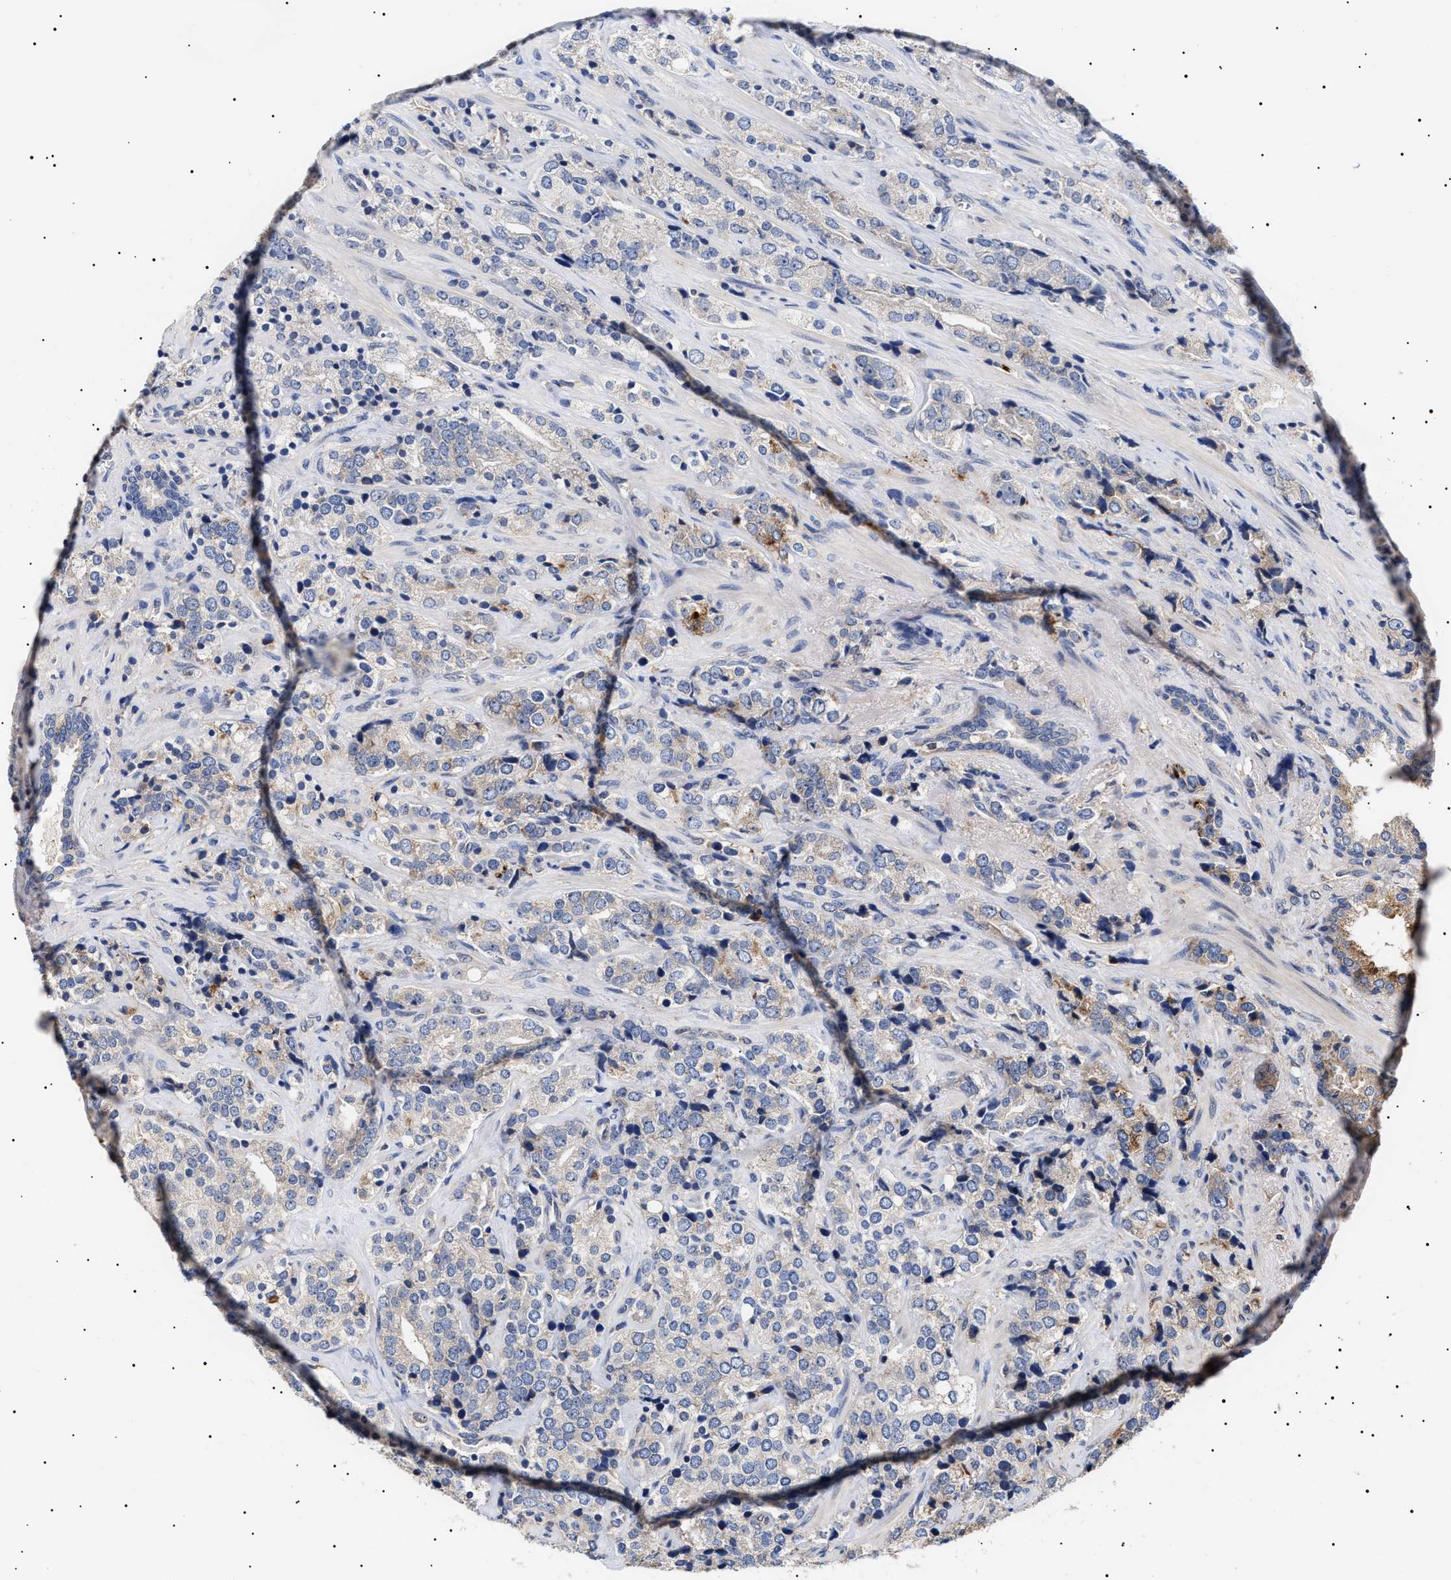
{"staining": {"intensity": "moderate", "quantity": "<25%", "location": "cytoplasmic/membranous"}, "tissue": "prostate cancer", "cell_type": "Tumor cells", "image_type": "cancer", "snomed": [{"axis": "morphology", "description": "Adenocarcinoma, High grade"}, {"axis": "topography", "description": "Prostate"}], "caption": "An immunohistochemistry image of tumor tissue is shown. Protein staining in brown labels moderate cytoplasmic/membranous positivity in adenocarcinoma (high-grade) (prostate) within tumor cells.", "gene": "KRBA1", "patient": {"sex": "male", "age": 71}}